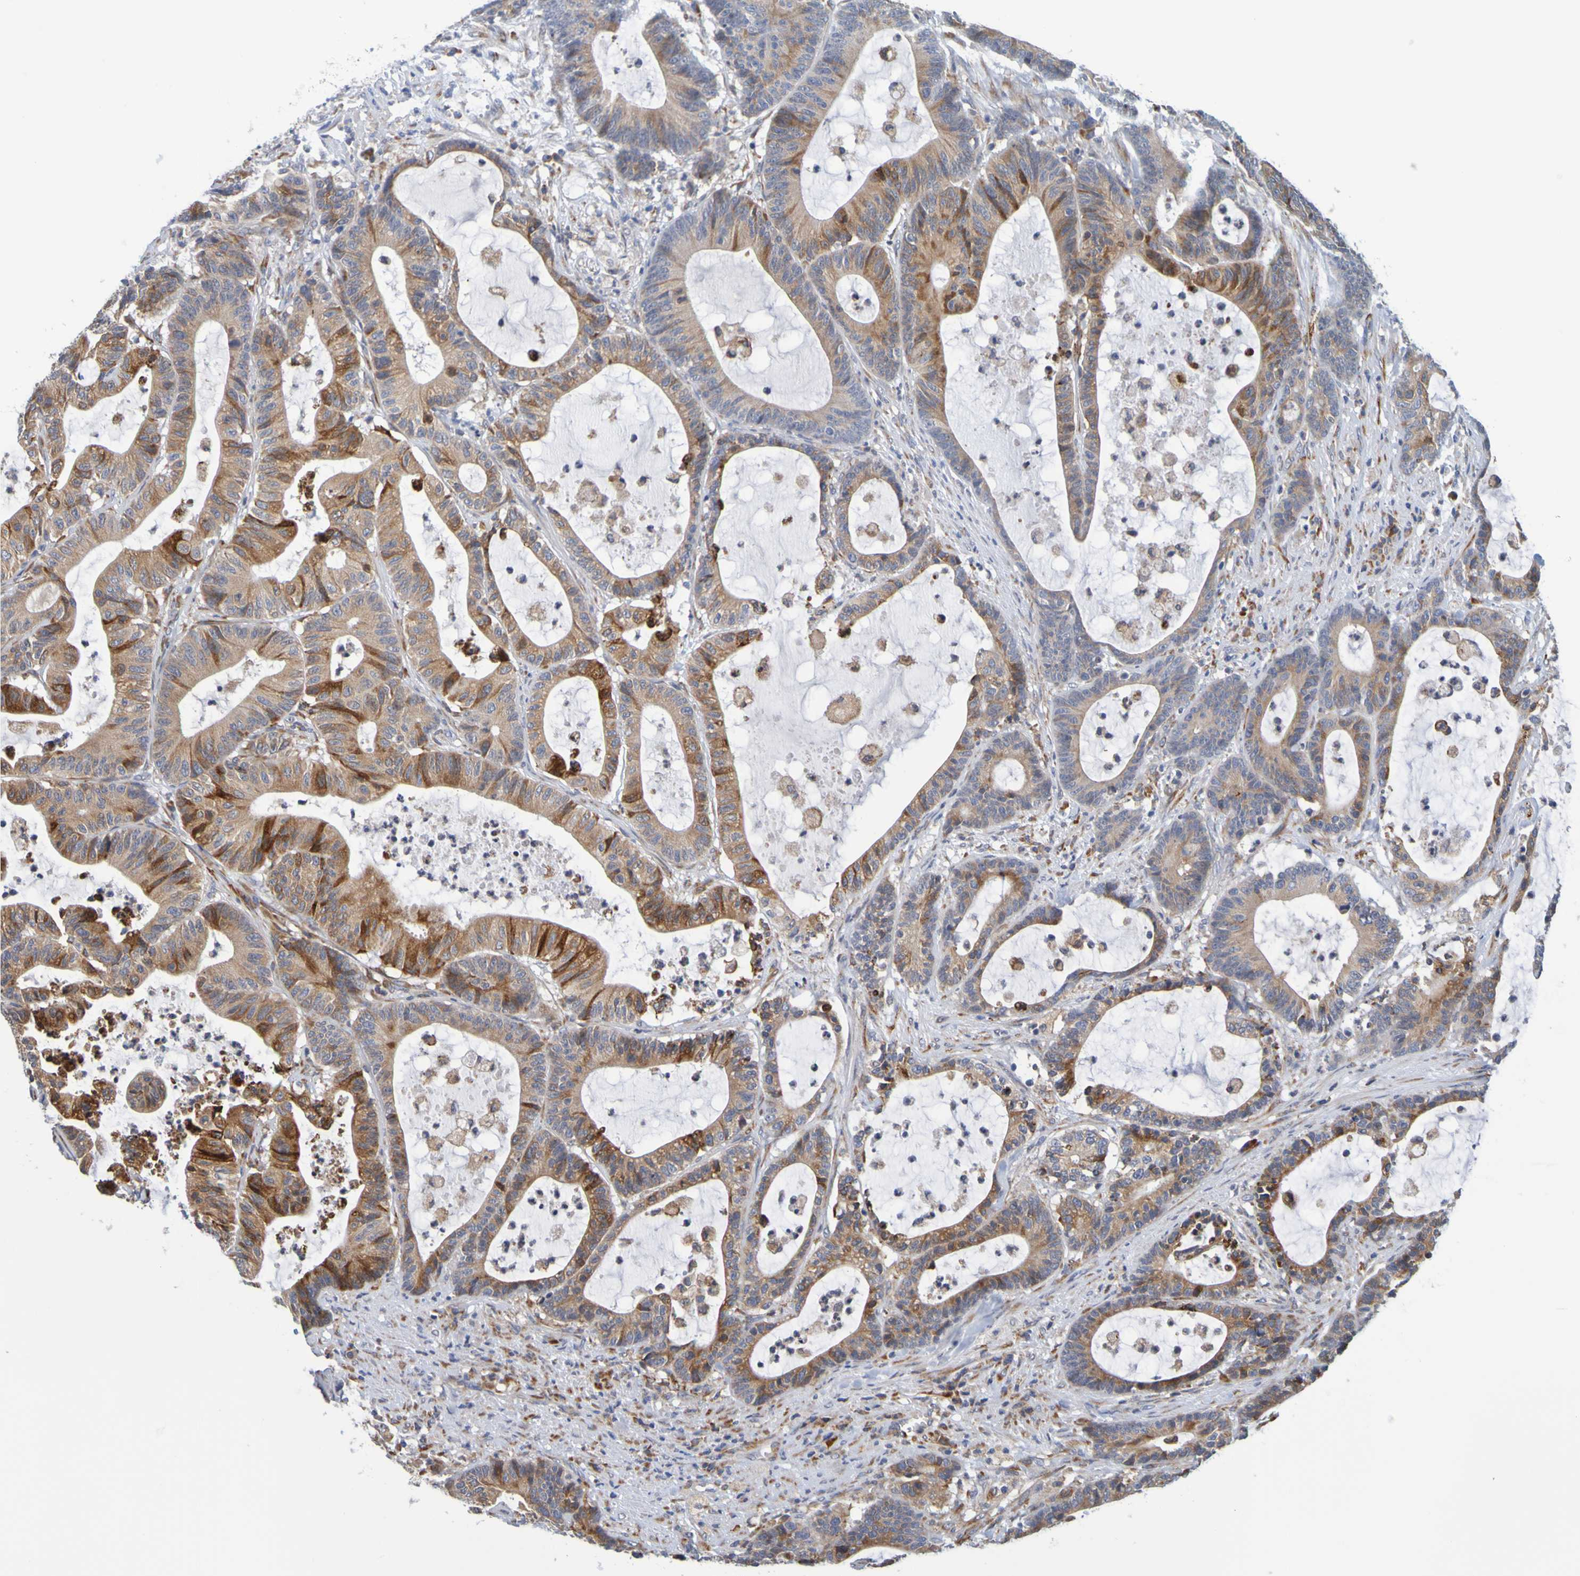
{"staining": {"intensity": "moderate", "quantity": ">75%", "location": "cytoplasmic/membranous"}, "tissue": "colorectal cancer", "cell_type": "Tumor cells", "image_type": "cancer", "snomed": [{"axis": "morphology", "description": "Adenocarcinoma, NOS"}, {"axis": "topography", "description": "Colon"}], "caption": "High-magnification brightfield microscopy of adenocarcinoma (colorectal) stained with DAB (brown) and counterstained with hematoxylin (blue). tumor cells exhibit moderate cytoplasmic/membranous expression is present in approximately>75% of cells. (brown staining indicates protein expression, while blue staining denotes nuclei).", "gene": "SIL1", "patient": {"sex": "female", "age": 84}}